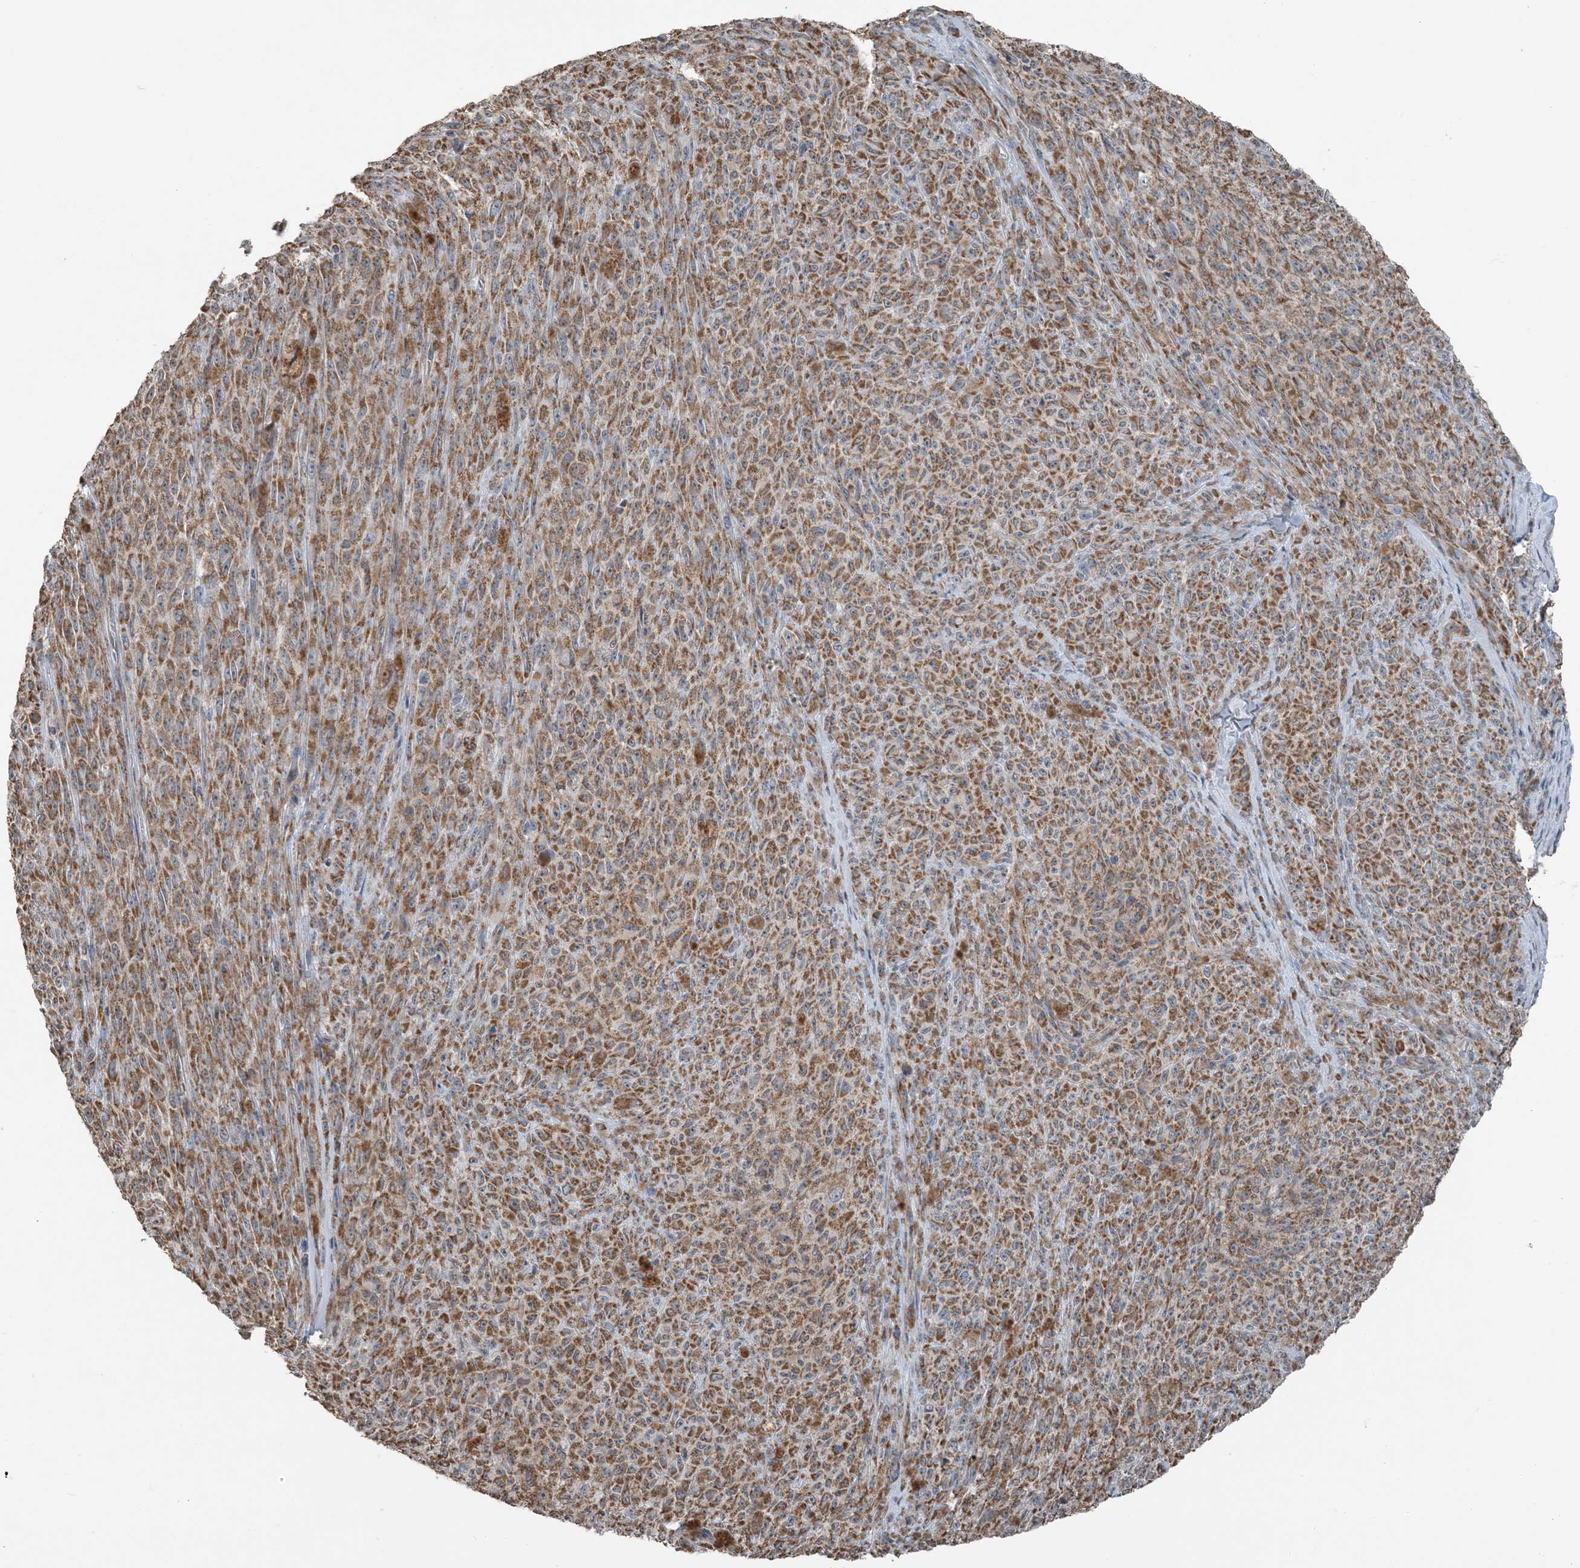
{"staining": {"intensity": "moderate", "quantity": ">75%", "location": "cytoplasmic/membranous"}, "tissue": "melanoma", "cell_type": "Tumor cells", "image_type": "cancer", "snomed": [{"axis": "morphology", "description": "Malignant melanoma, NOS"}, {"axis": "topography", "description": "Skin"}], "caption": "Human malignant melanoma stained with a brown dye reveals moderate cytoplasmic/membranous positive expression in approximately >75% of tumor cells.", "gene": "PILRB", "patient": {"sex": "female", "age": 82}}